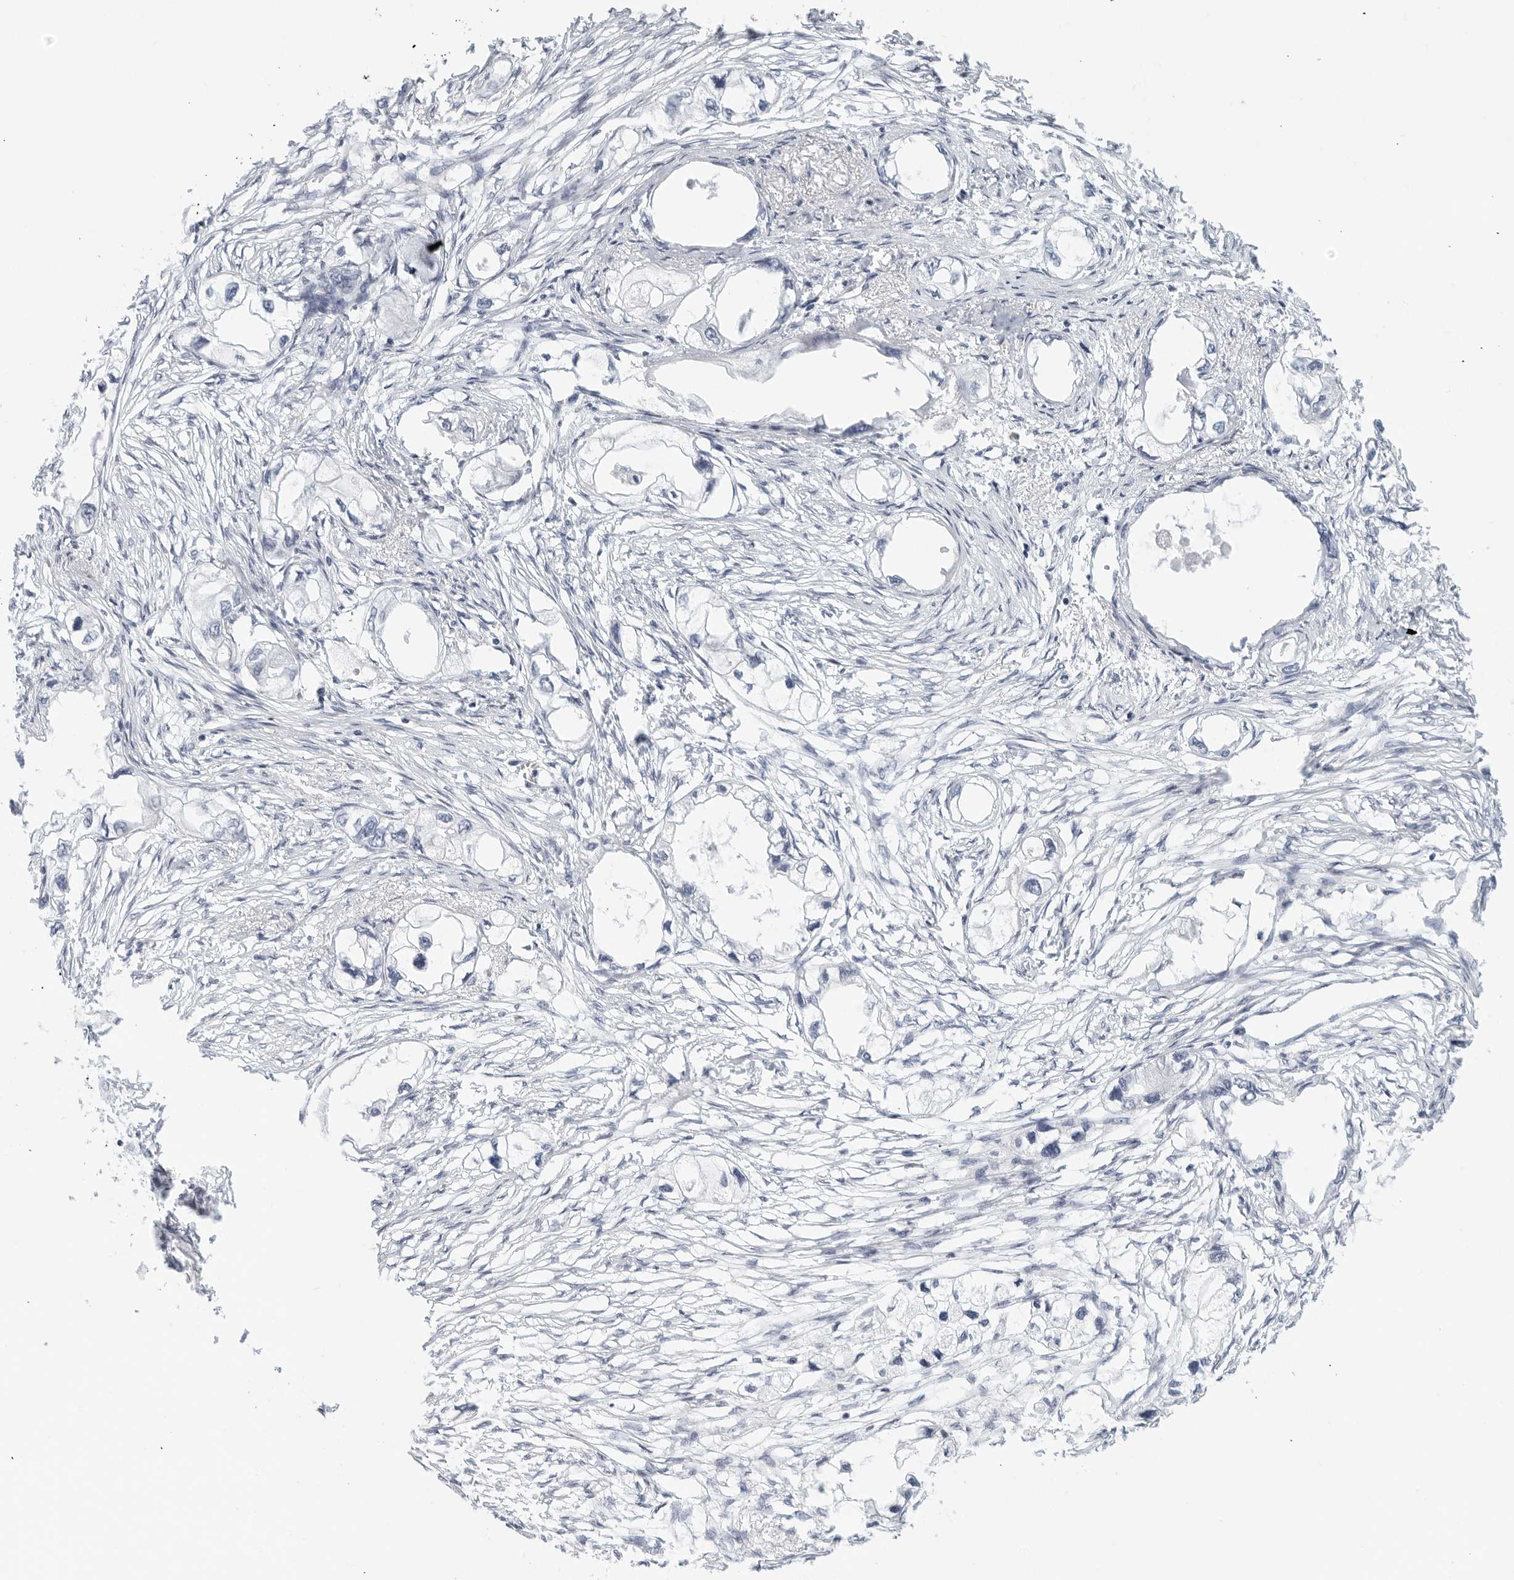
{"staining": {"intensity": "negative", "quantity": "none", "location": "none"}, "tissue": "endometrial cancer", "cell_type": "Tumor cells", "image_type": "cancer", "snomed": [{"axis": "morphology", "description": "Adenocarcinoma, NOS"}, {"axis": "morphology", "description": "Adenocarcinoma, metastatic, NOS"}, {"axis": "topography", "description": "Adipose tissue"}, {"axis": "topography", "description": "Endometrium"}], "caption": "This is an immunohistochemistry (IHC) histopathology image of endometrial cancer (metastatic adenocarcinoma). There is no staining in tumor cells.", "gene": "FGG", "patient": {"sex": "female", "age": 67}}